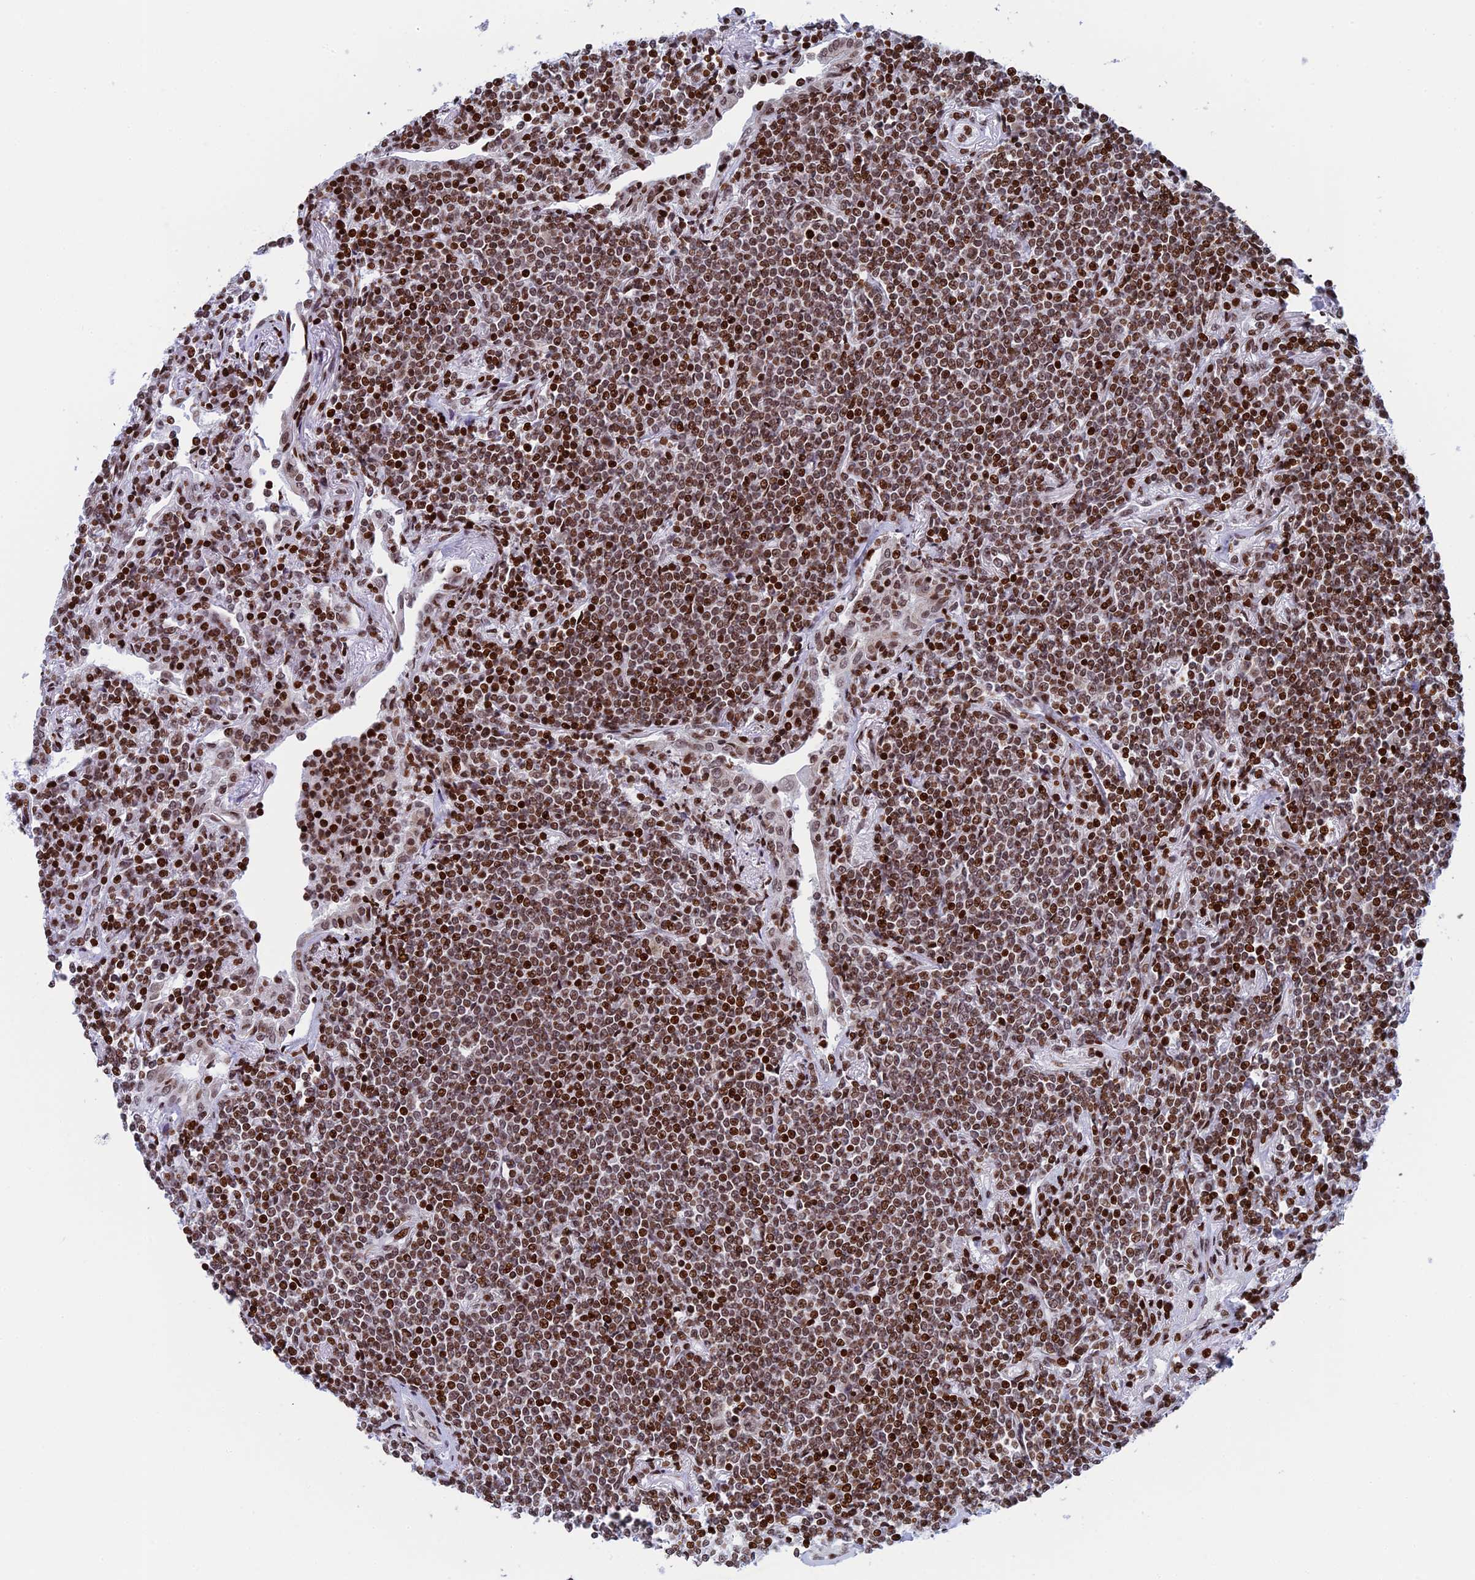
{"staining": {"intensity": "moderate", "quantity": ">75%", "location": "nuclear"}, "tissue": "lymphoma", "cell_type": "Tumor cells", "image_type": "cancer", "snomed": [{"axis": "morphology", "description": "Malignant lymphoma, non-Hodgkin's type, Low grade"}, {"axis": "topography", "description": "Lung"}], "caption": "Human malignant lymphoma, non-Hodgkin's type (low-grade) stained for a protein (brown) exhibits moderate nuclear positive expression in about >75% of tumor cells.", "gene": "RPAP1", "patient": {"sex": "female", "age": 71}}